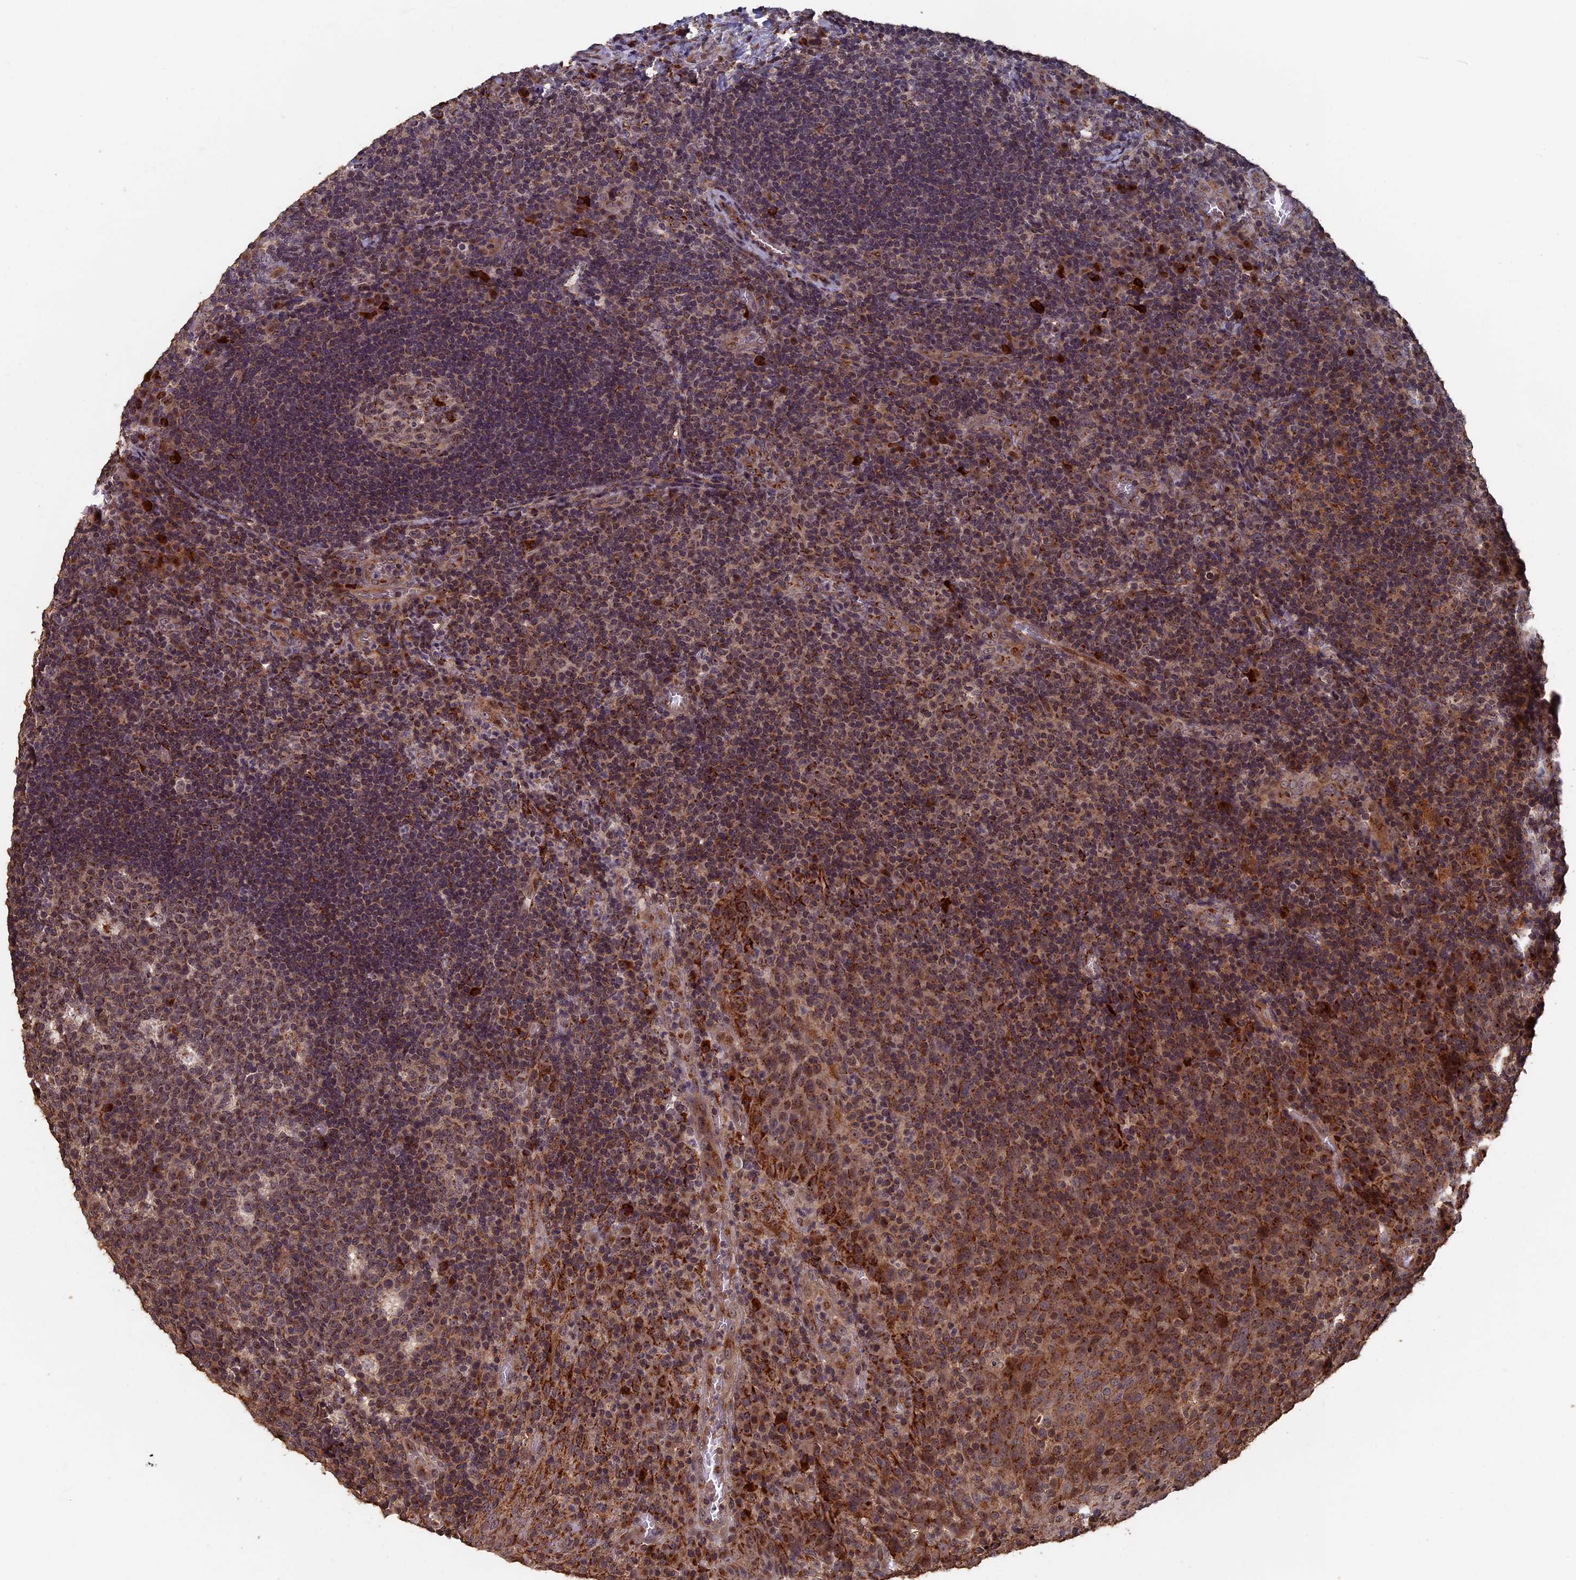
{"staining": {"intensity": "moderate", "quantity": "25%-75%", "location": "cytoplasmic/membranous"}, "tissue": "tonsil", "cell_type": "Germinal center cells", "image_type": "normal", "snomed": [{"axis": "morphology", "description": "Normal tissue, NOS"}, {"axis": "topography", "description": "Tonsil"}], "caption": "Immunohistochemical staining of normal tonsil reveals 25%-75% levels of moderate cytoplasmic/membranous protein staining in approximately 25%-75% of germinal center cells. (brown staining indicates protein expression, while blue staining denotes nuclei).", "gene": "RASGRF1", "patient": {"sex": "male", "age": 17}}